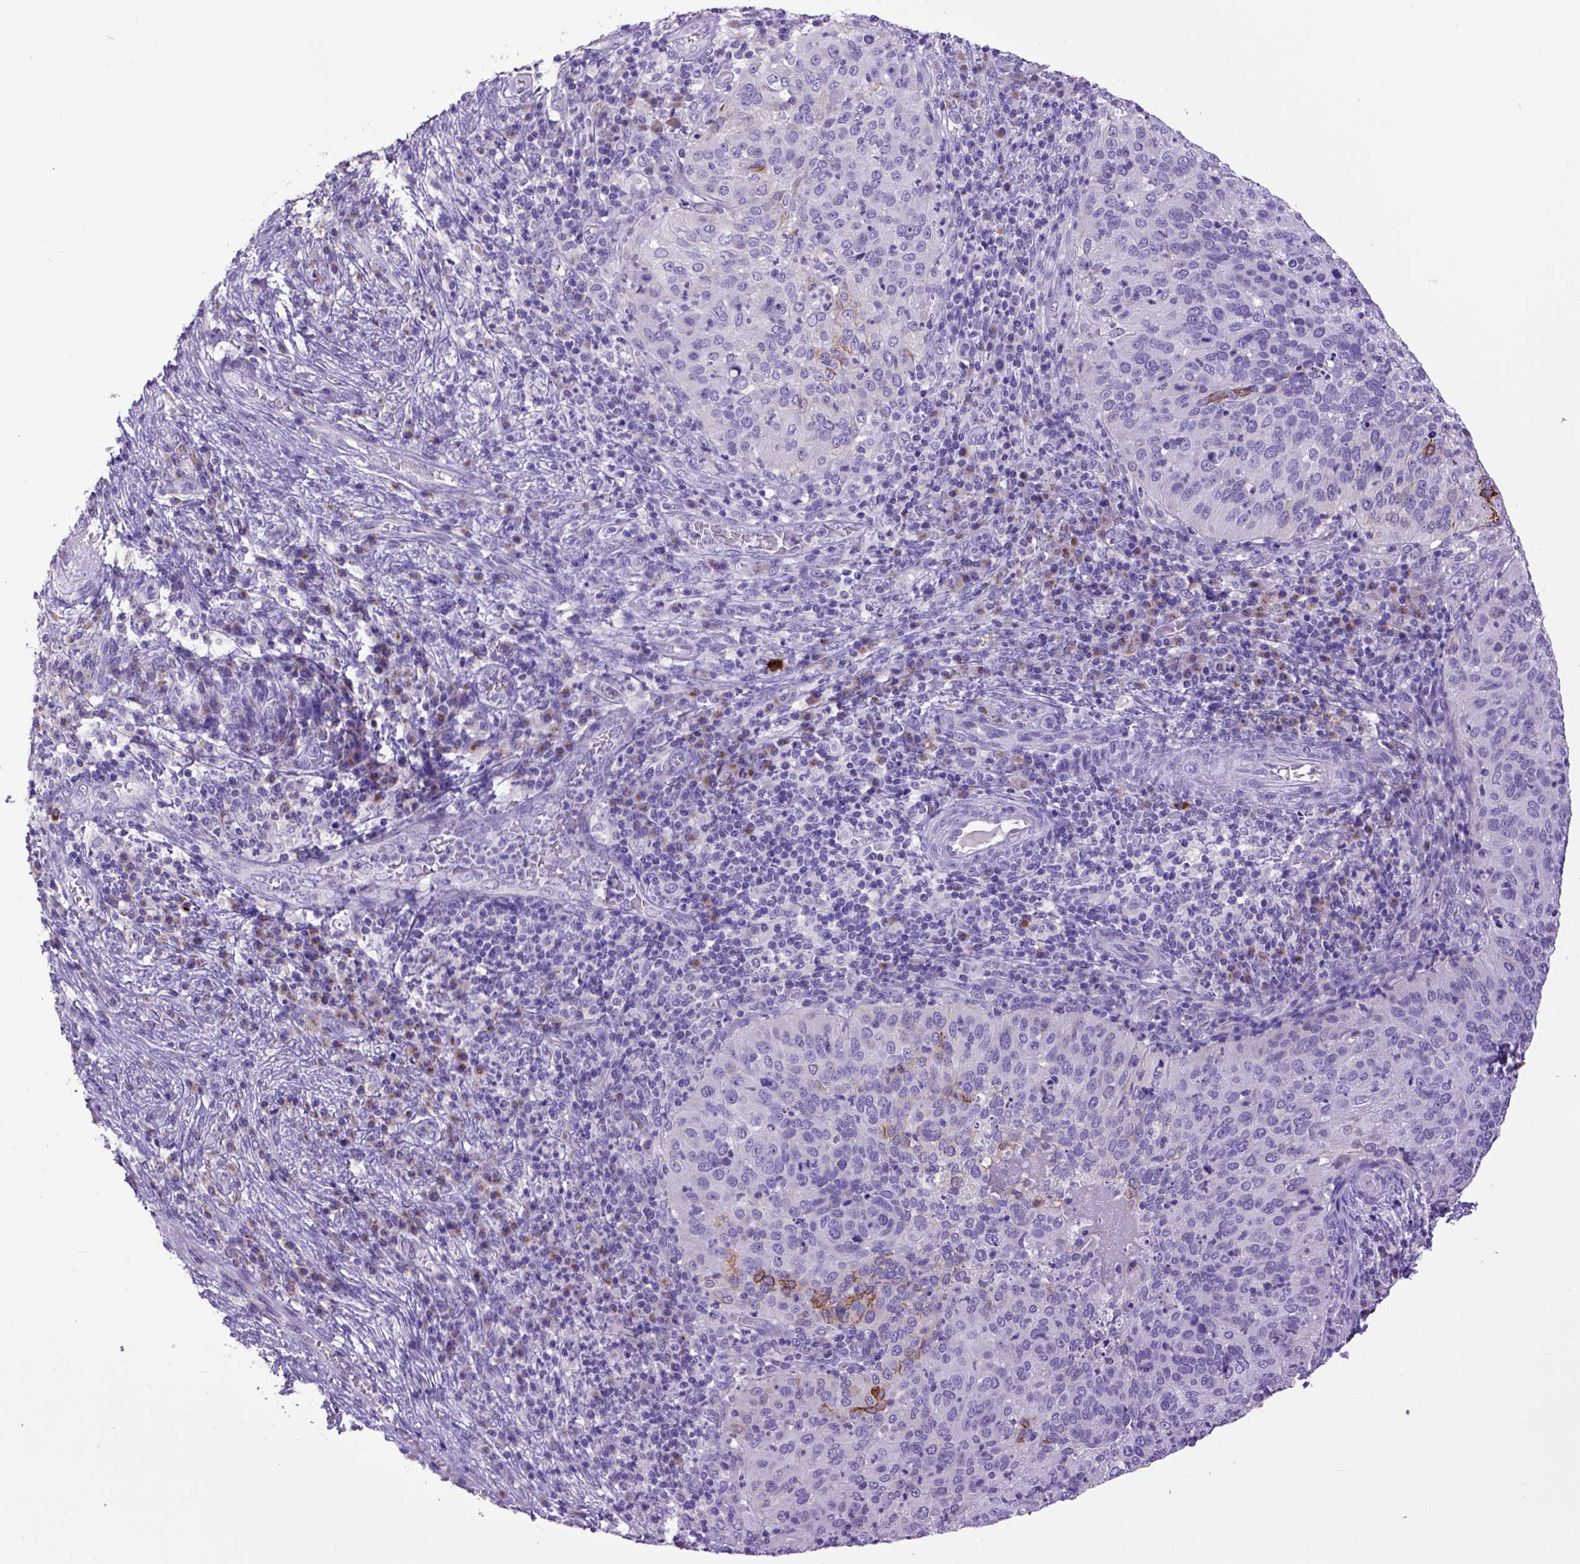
{"staining": {"intensity": "moderate", "quantity": "<25%", "location": "cytoplasmic/membranous"}, "tissue": "cervical cancer", "cell_type": "Tumor cells", "image_type": "cancer", "snomed": [{"axis": "morphology", "description": "Squamous cell carcinoma, NOS"}, {"axis": "topography", "description": "Cervix"}], "caption": "Protein expression analysis of cervical cancer reveals moderate cytoplasmic/membranous positivity in approximately <25% of tumor cells. The protein of interest is stained brown, and the nuclei are stained in blue (DAB (3,3'-diaminobenzidine) IHC with brightfield microscopy, high magnification).", "gene": "RAB25", "patient": {"sex": "female", "age": 39}}